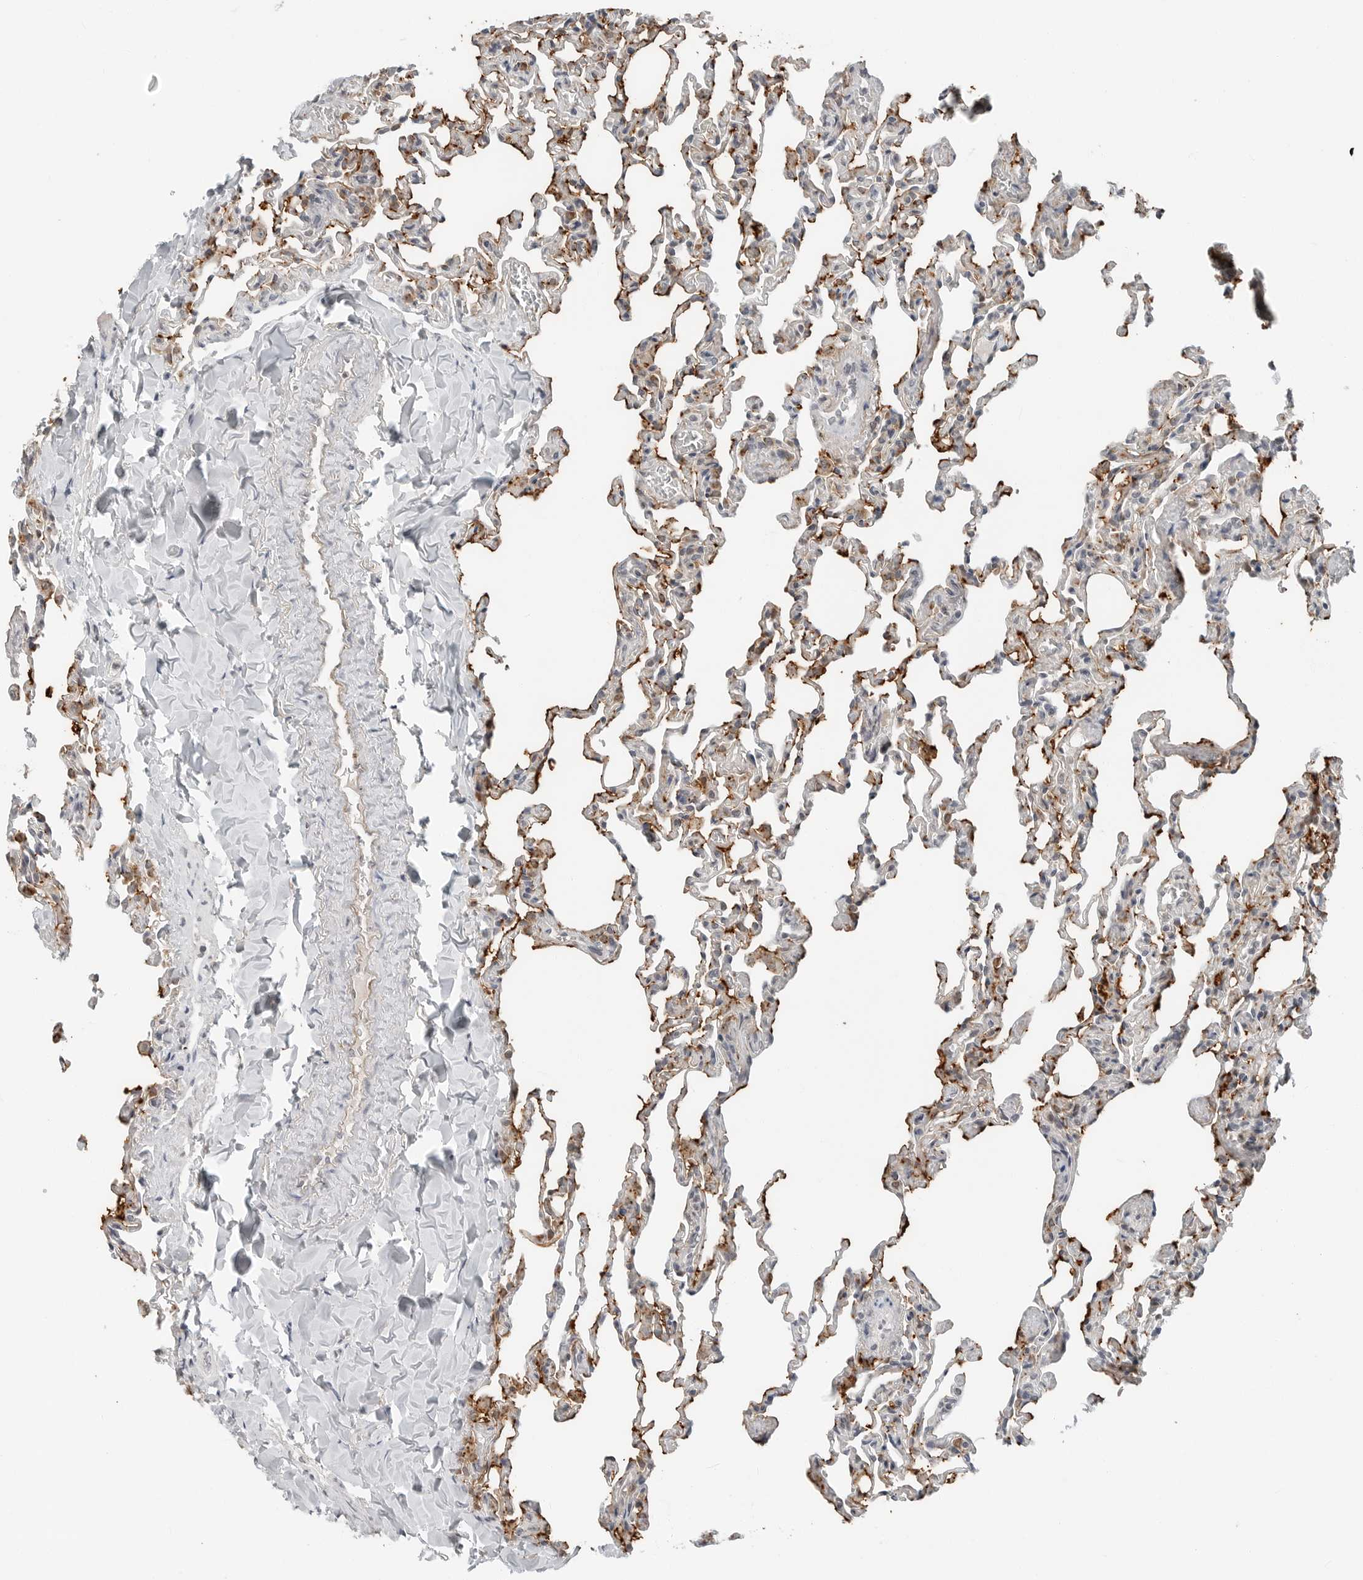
{"staining": {"intensity": "moderate", "quantity": "25%-75%", "location": "cytoplasmic/membranous"}, "tissue": "lung", "cell_type": "Alveolar cells", "image_type": "normal", "snomed": [{"axis": "morphology", "description": "Normal tissue, NOS"}, {"axis": "topography", "description": "Lung"}], "caption": "Immunohistochemistry (DAB) staining of normal human lung displays moderate cytoplasmic/membranous protein positivity in approximately 25%-75% of alveolar cells.", "gene": "FCRLB", "patient": {"sex": "male", "age": 20}}